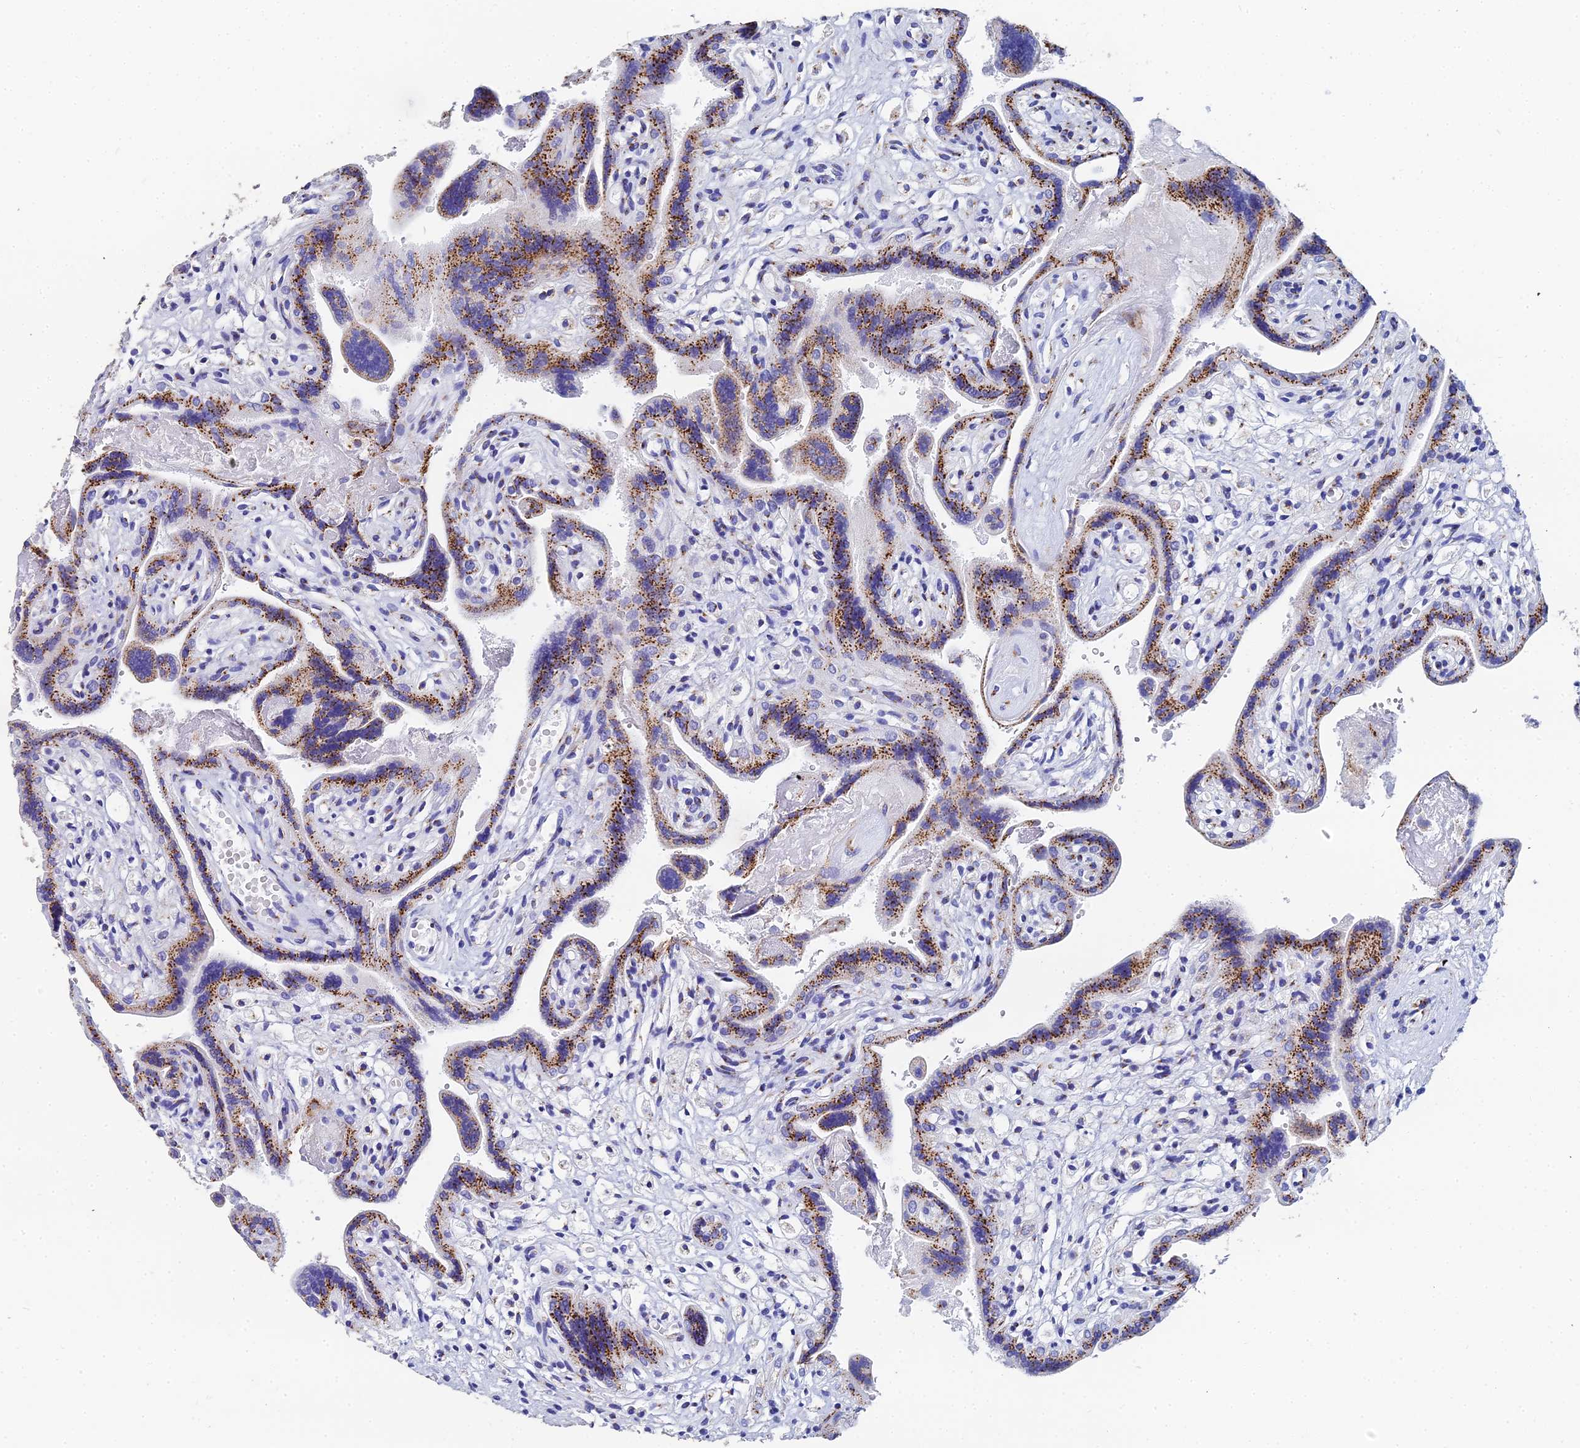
{"staining": {"intensity": "moderate", "quantity": ">75%", "location": "cytoplasmic/membranous"}, "tissue": "placenta", "cell_type": "Trophoblastic cells", "image_type": "normal", "snomed": [{"axis": "morphology", "description": "Normal tissue, NOS"}, {"axis": "topography", "description": "Placenta"}], "caption": "A histopathology image of human placenta stained for a protein displays moderate cytoplasmic/membranous brown staining in trophoblastic cells. (Brightfield microscopy of DAB IHC at high magnification).", "gene": "ENSG00000268674", "patient": {"sex": "female", "age": 37}}